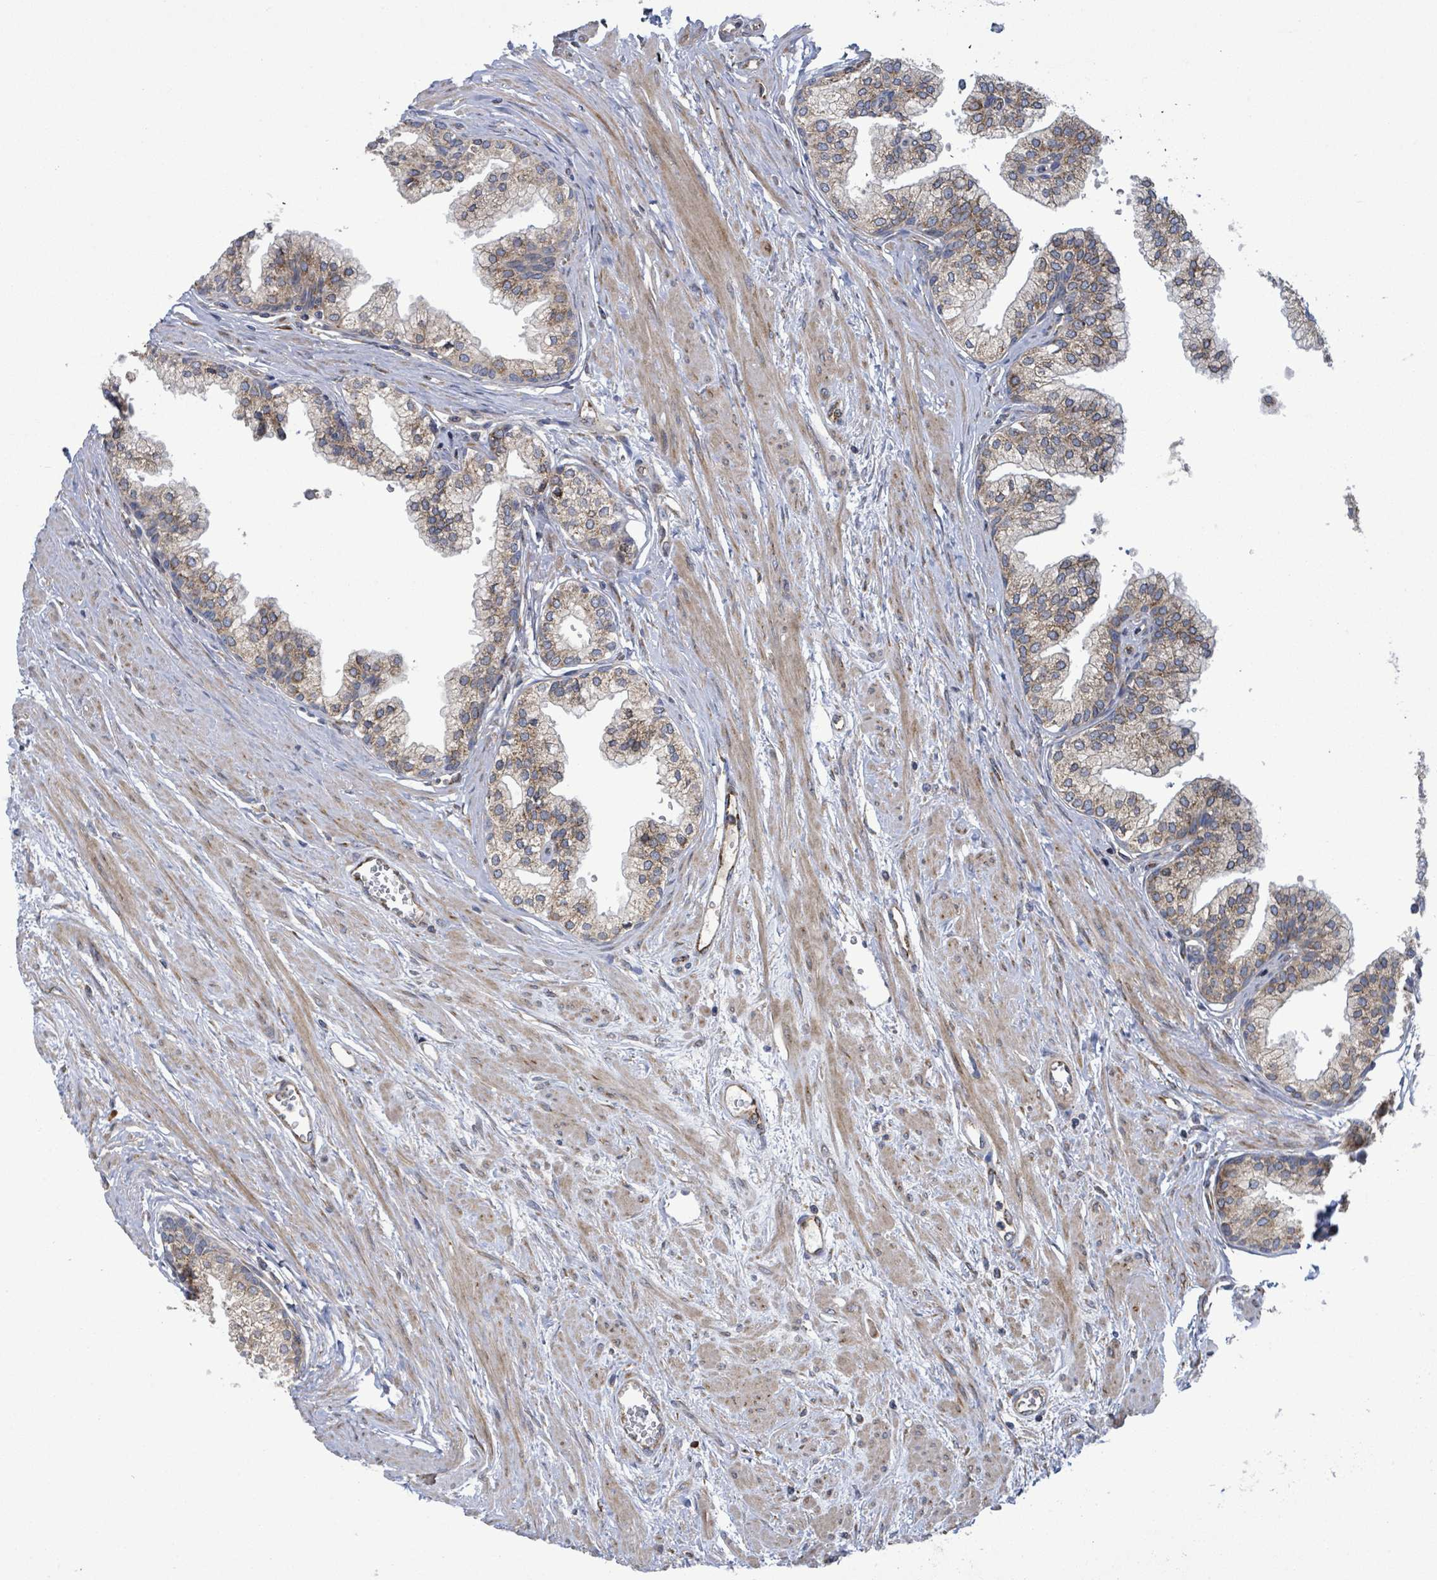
{"staining": {"intensity": "moderate", "quantity": "25%-75%", "location": "cytoplasmic/membranous"}, "tissue": "prostate", "cell_type": "Glandular cells", "image_type": "normal", "snomed": [{"axis": "morphology", "description": "Normal tissue, NOS"}, {"axis": "topography", "description": "Prostate"}], "caption": "Moderate cytoplasmic/membranous positivity for a protein is seen in approximately 25%-75% of glandular cells of normal prostate using IHC.", "gene": "NOMO1", "patient": {"sex": "male", "age": 60}}